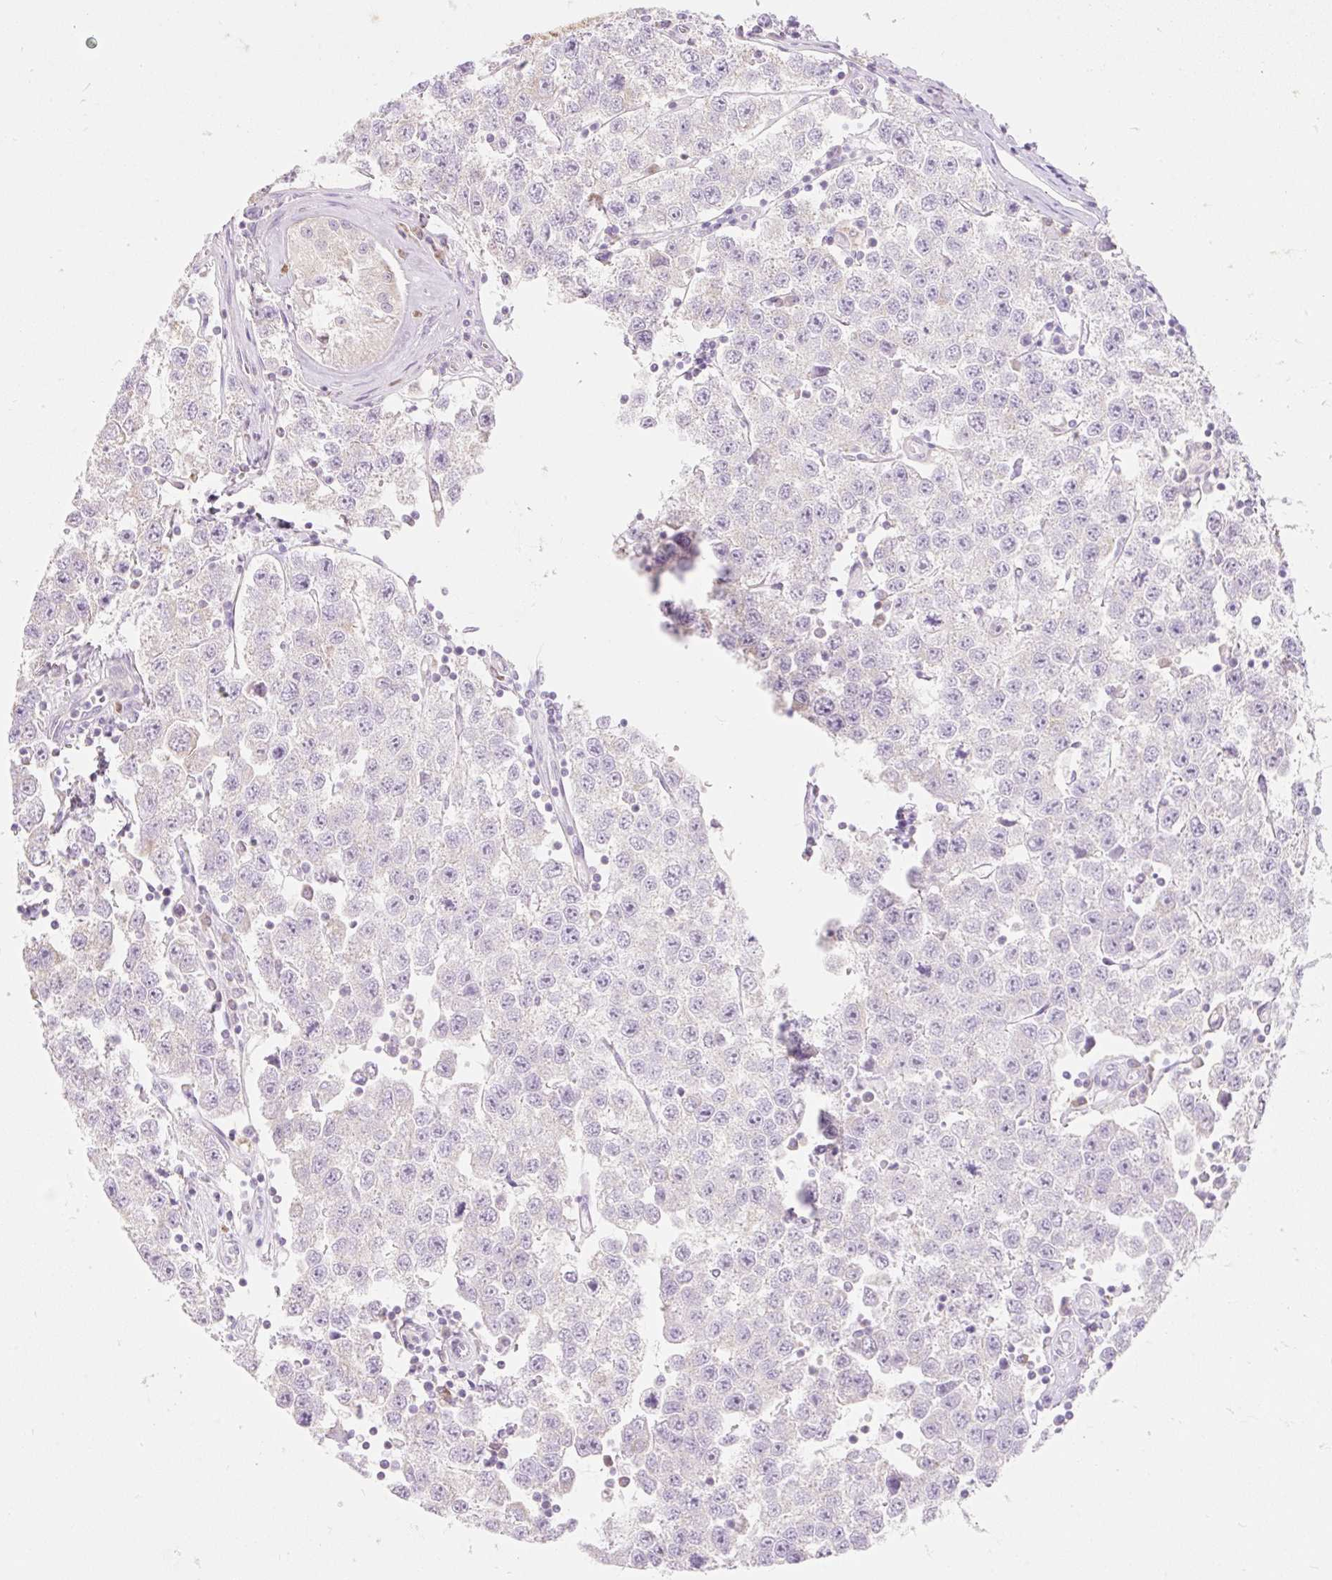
{"staining": {"intensity": "negative", "quantity": "none", "location": "none"}, "tissue": "testis cancer", "cell_type": "Tumor cells", "image_type": "cancer", "snomed": [{"axis": "morphology", "description": "Seminoma, NOS"}, {"axis": "topography", "description": "Testis"}], "caption": "Immunohistochemistry (IHC) of human testis cancer demonstrates no expression in tumor cells.", "gene": "DHX35", "patient": {"sex": "male", "age": 34}}